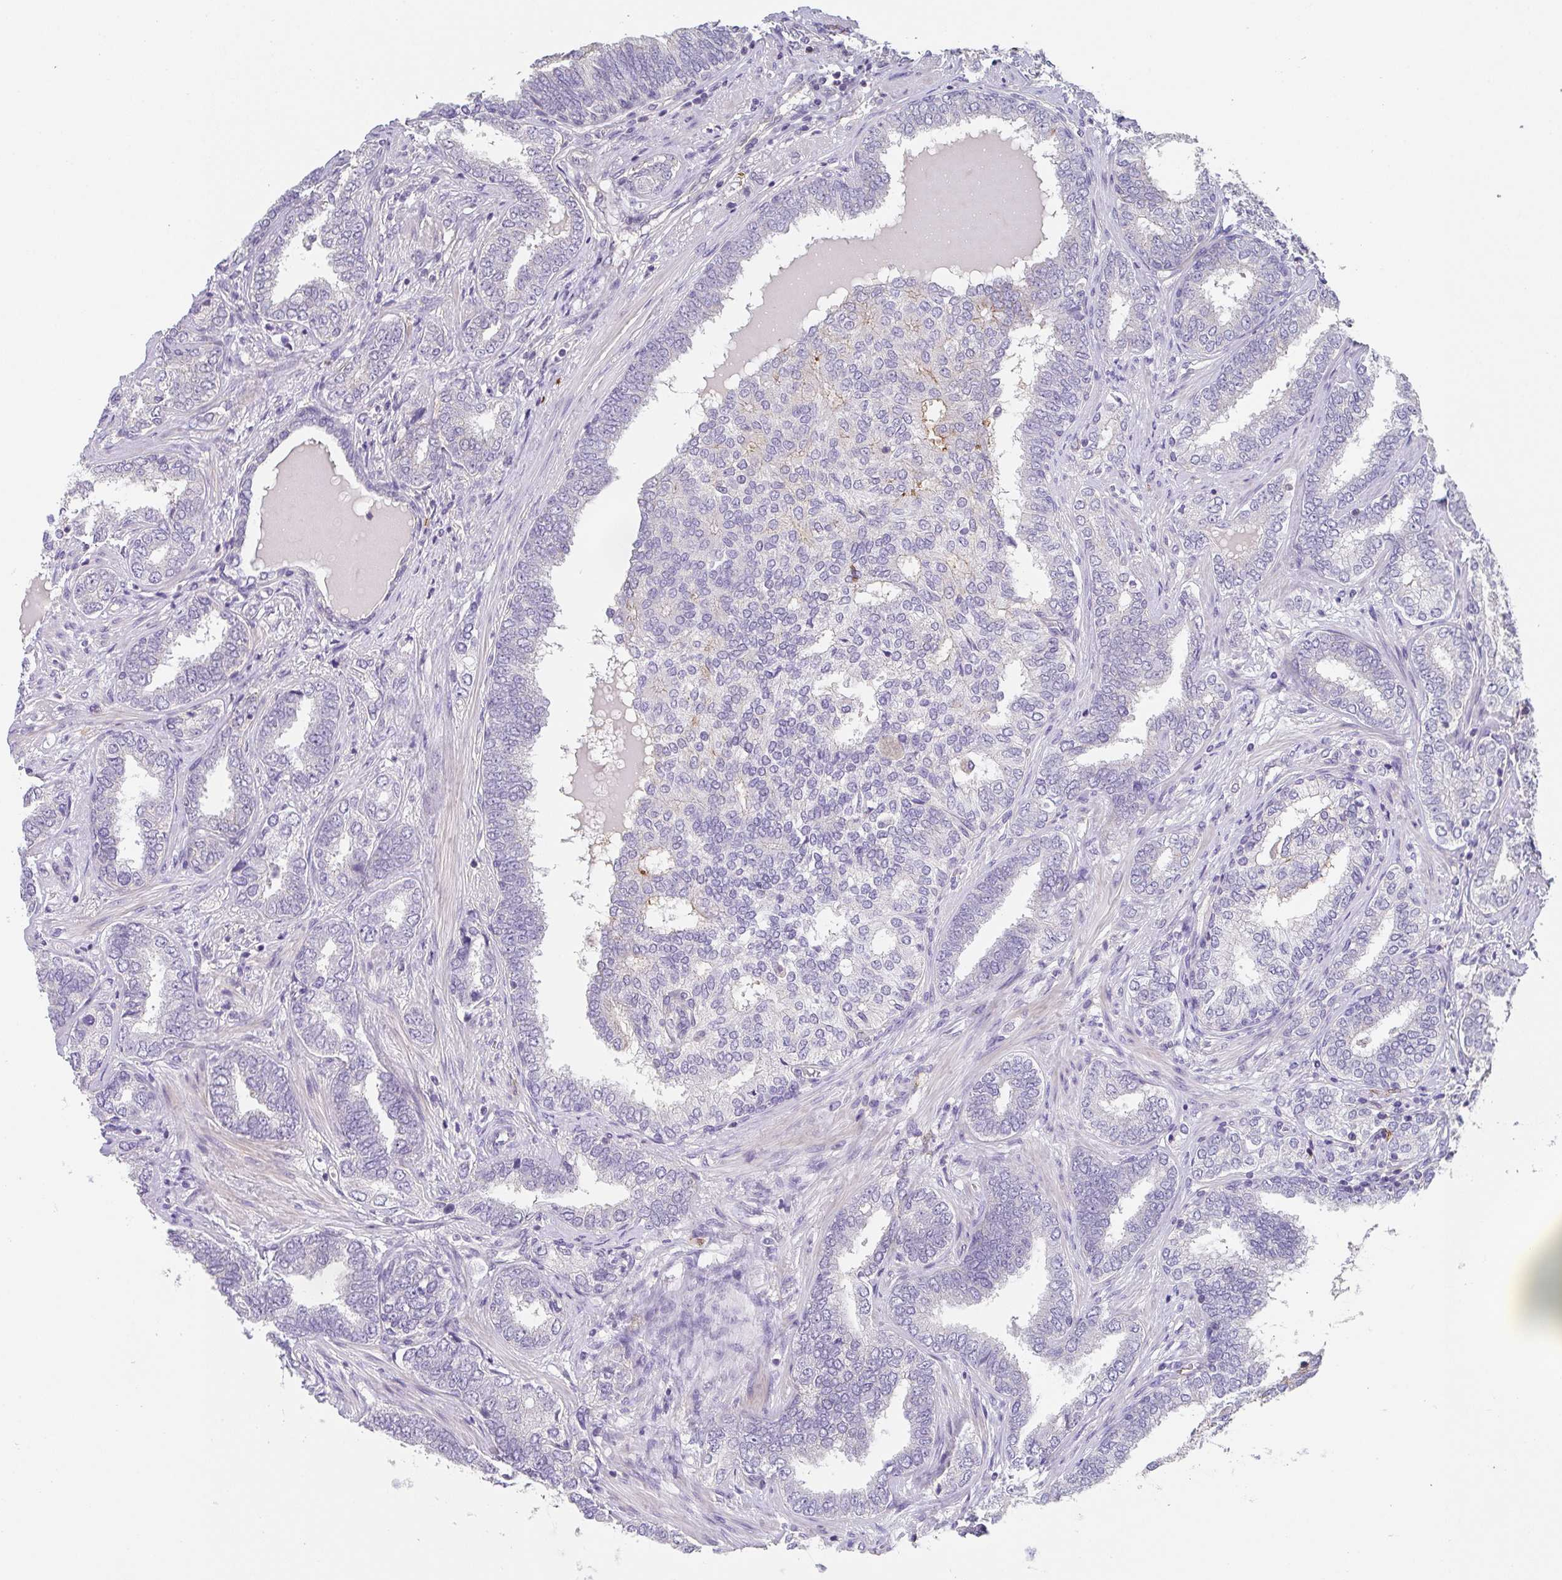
{"staining": {"intensity": "negative", "quantity": "none", "location": "none"}, "tissue": "prostate cancer", "cell_type": "Tumor cells", "image_type": "cancer", "snomed": [{"axis": "morphology", "description": "Adenocarcinoma, High grade"}, {"axis": "topography", "description": "Prostate"}], "caption": "Immunohistochemistry histopathology image of neoplastic tissue: high-grade adenocarcinoma (prostate) stained with DAB (3,3'-diaminobenzidine) shows no significant protein expression in tumor cells.", "gene": "DBN1", "patient": {"sex": "male", "age": 72}}